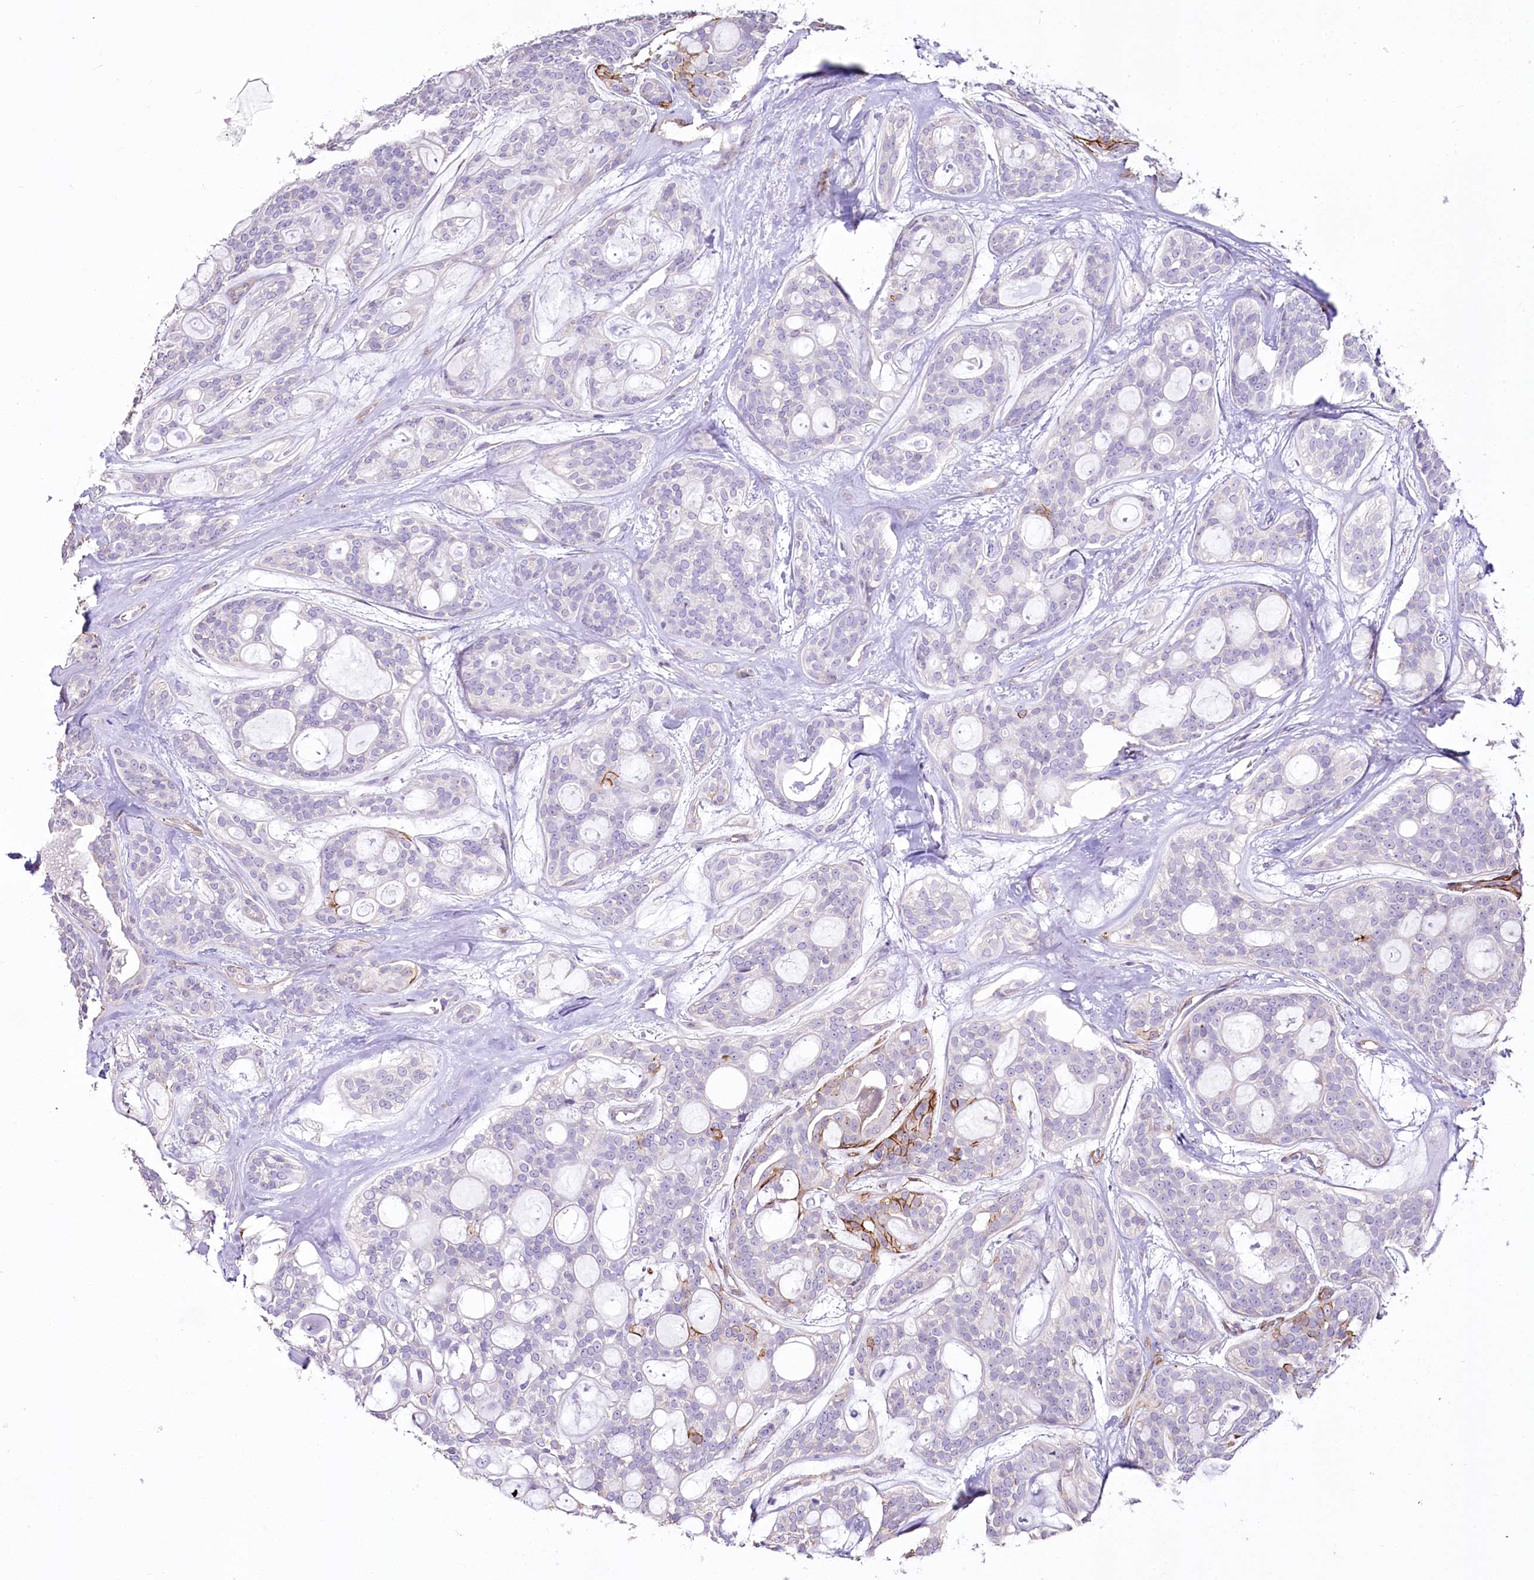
{"staining": {"intensity": "negative", "quantity": "none", "location": "none"}, "tissue": "head and neck cancer", "cell_type": "Tumor cells", "image_type": "cancer", "snomed": [{"axis": "morphology", "description": "Adenocarcinoma, NOS"}, {"axis": "topography", "description": "Head-Neck"}], "caption": "IHC micrograph of neoplastic tissue: human head and neck cancer stained with DAB (3,3'-diaminobenzidine) exhibits no significant protein expression in tumor cells.", "gene": "SYNPO2", "patient": {"sex": "male", "age": 66}}